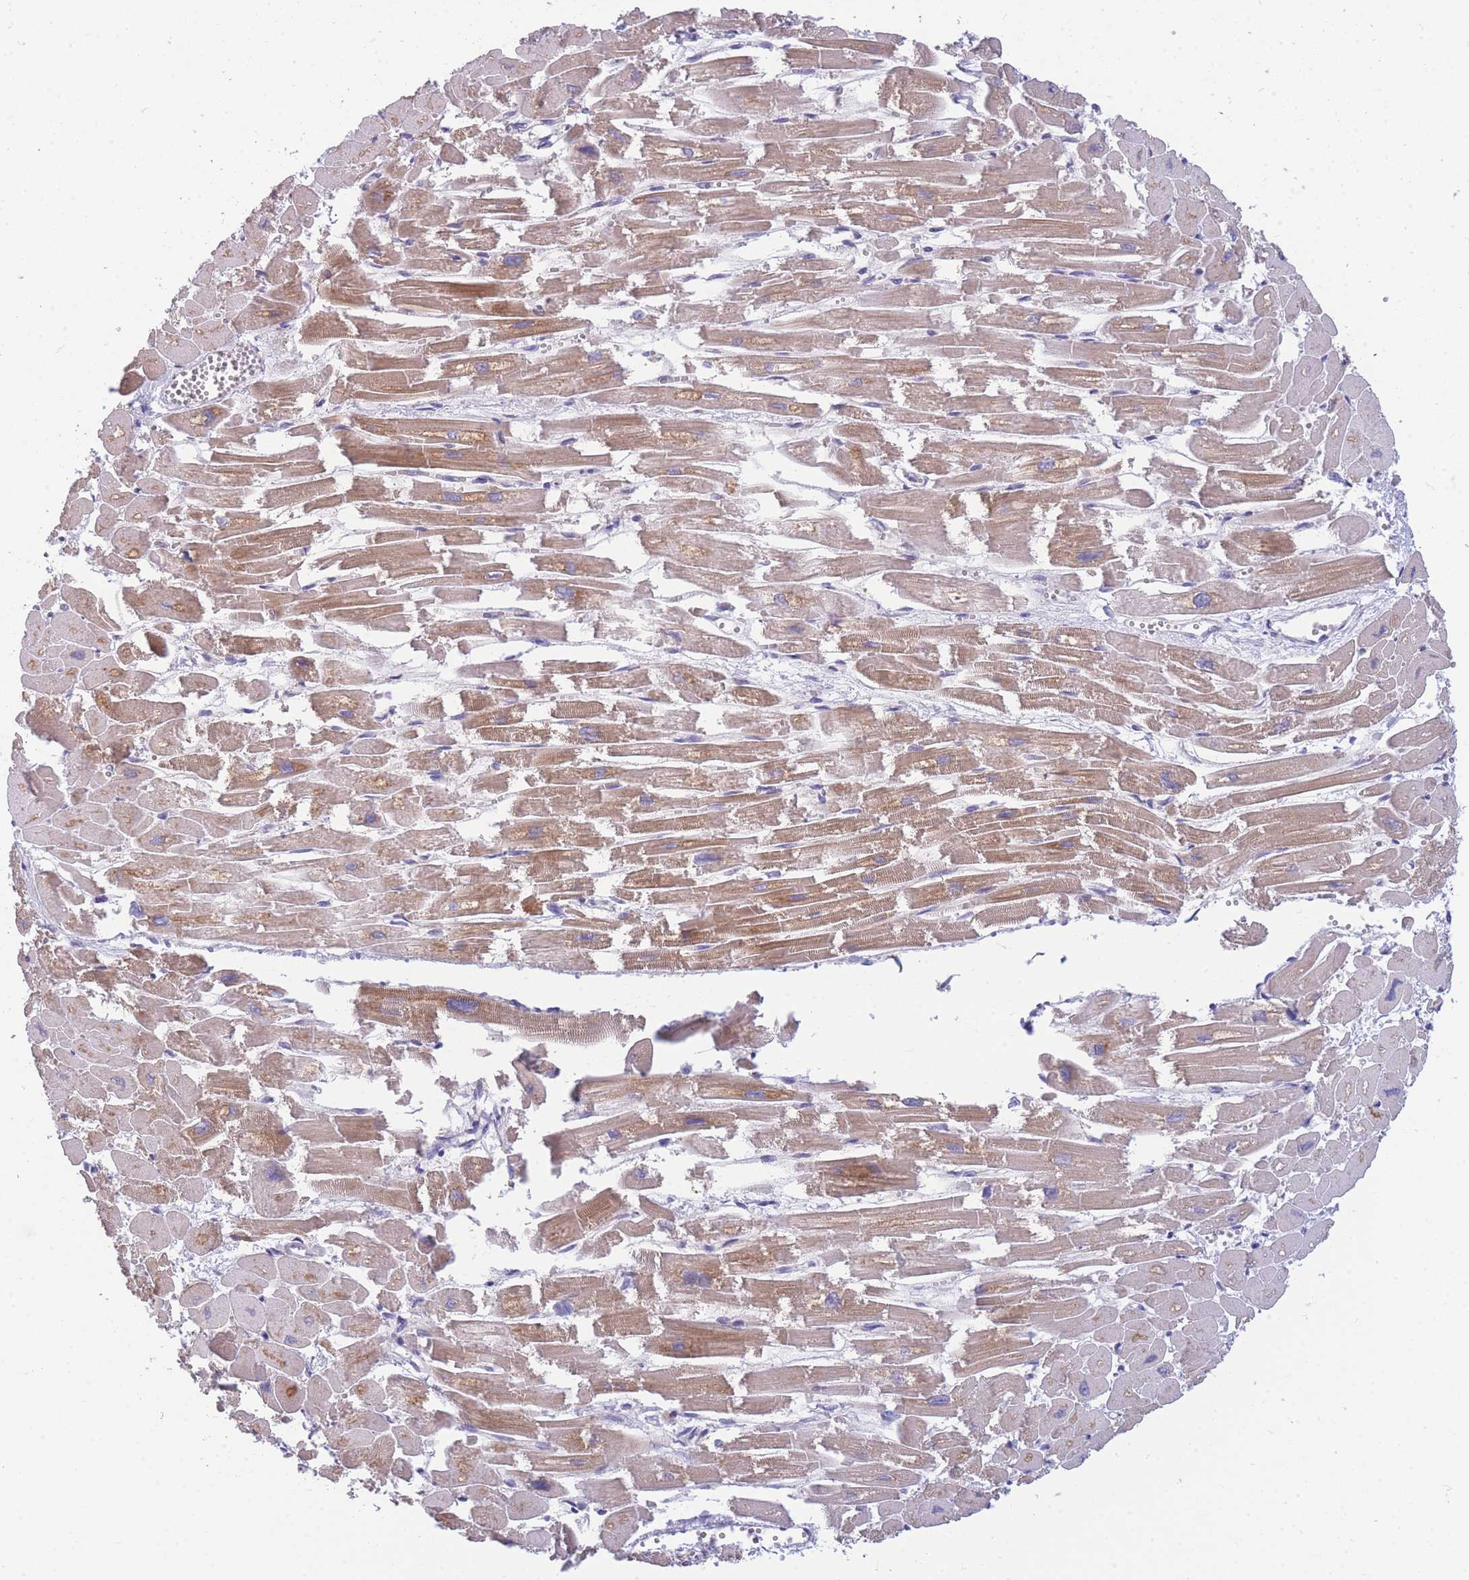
{"staining": {"intensity": "moderate", "quantity": ">75%", "location": "cytoplasmic/membranous"}, "tissue": "heart muscle", "cell_type": "Cardiomyocytes", "image_type": "normal", "snomed": [{"axis": "morphology", "description": "Normal tissue, NOS"}, {"axis": "topography", "description": "Heart"}], "caption": "An image of human heart muscle stained for a protein exhibits moderate cytoplasmic/membranous brown staining in cardiomyocytes.", "gene": "MRPS11", "patient": {"sex": "male", "age": 54}}